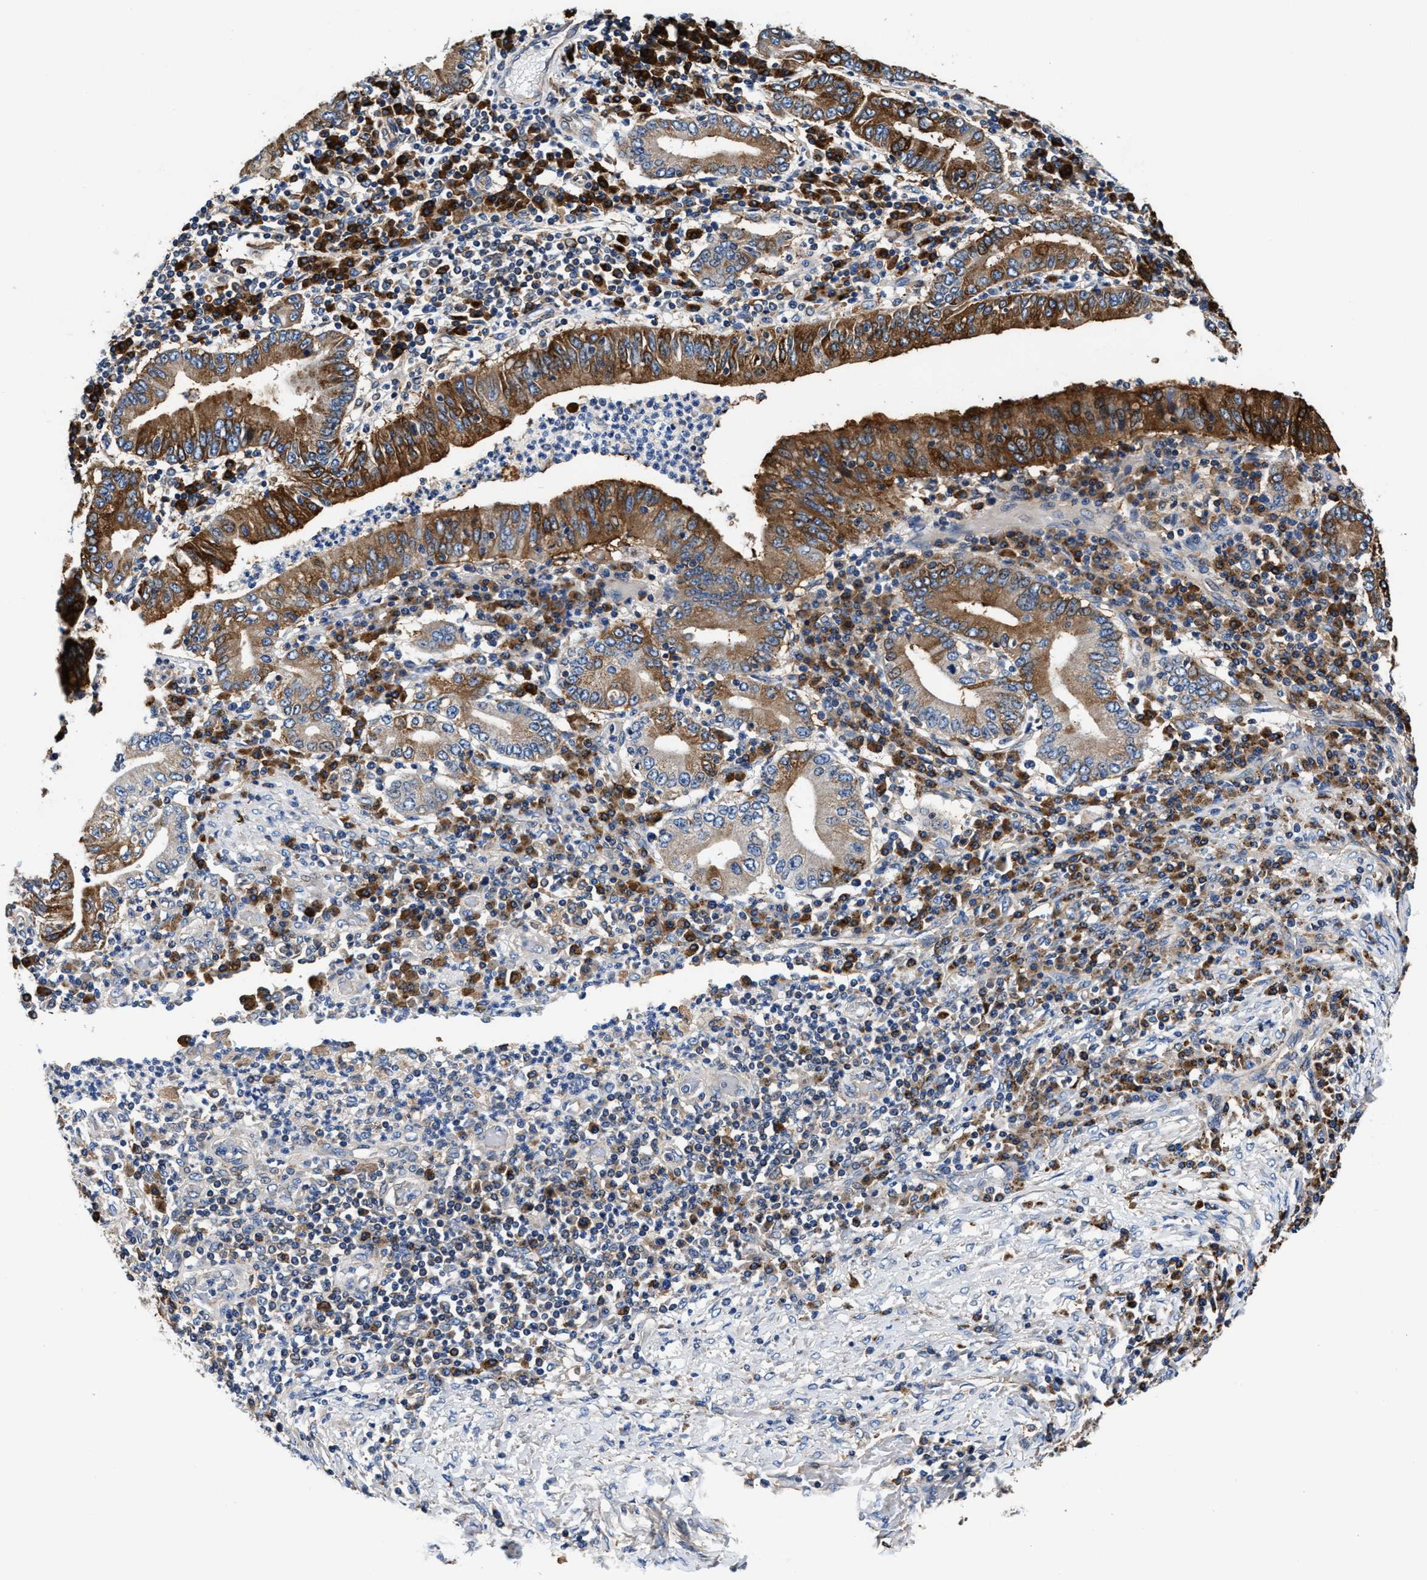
{"staining": {"intensity": "moderate", "quantity": ">75%", "location": "cytoplasmic/membranous"}, "tissue": "stomach cancer", "cell_type": "Tumor cells", "image_type": "cancer", "snomed": [{"axis": "morphology", "description": "Normal tissue, NOS"}, {"axis": "morphology", "description": "Adenocarcinoma, NOS"}, {"axis": "topography", "description": "Esophagus"}, {"axis": "topography", "description": "Stomach, upper"}, {"axis": "topography", "description": "Peripheral nerve tissue"}], "caption": "Approximately >75% of tumor cells in human stomach adenocarcinoma demonstrate moderate cytoplasmic/membranous protein expression as visualized by brown immunohistochemical staining.", "gene": "PPP1R9B", "patient": {"sex": "male", "age": 62}}